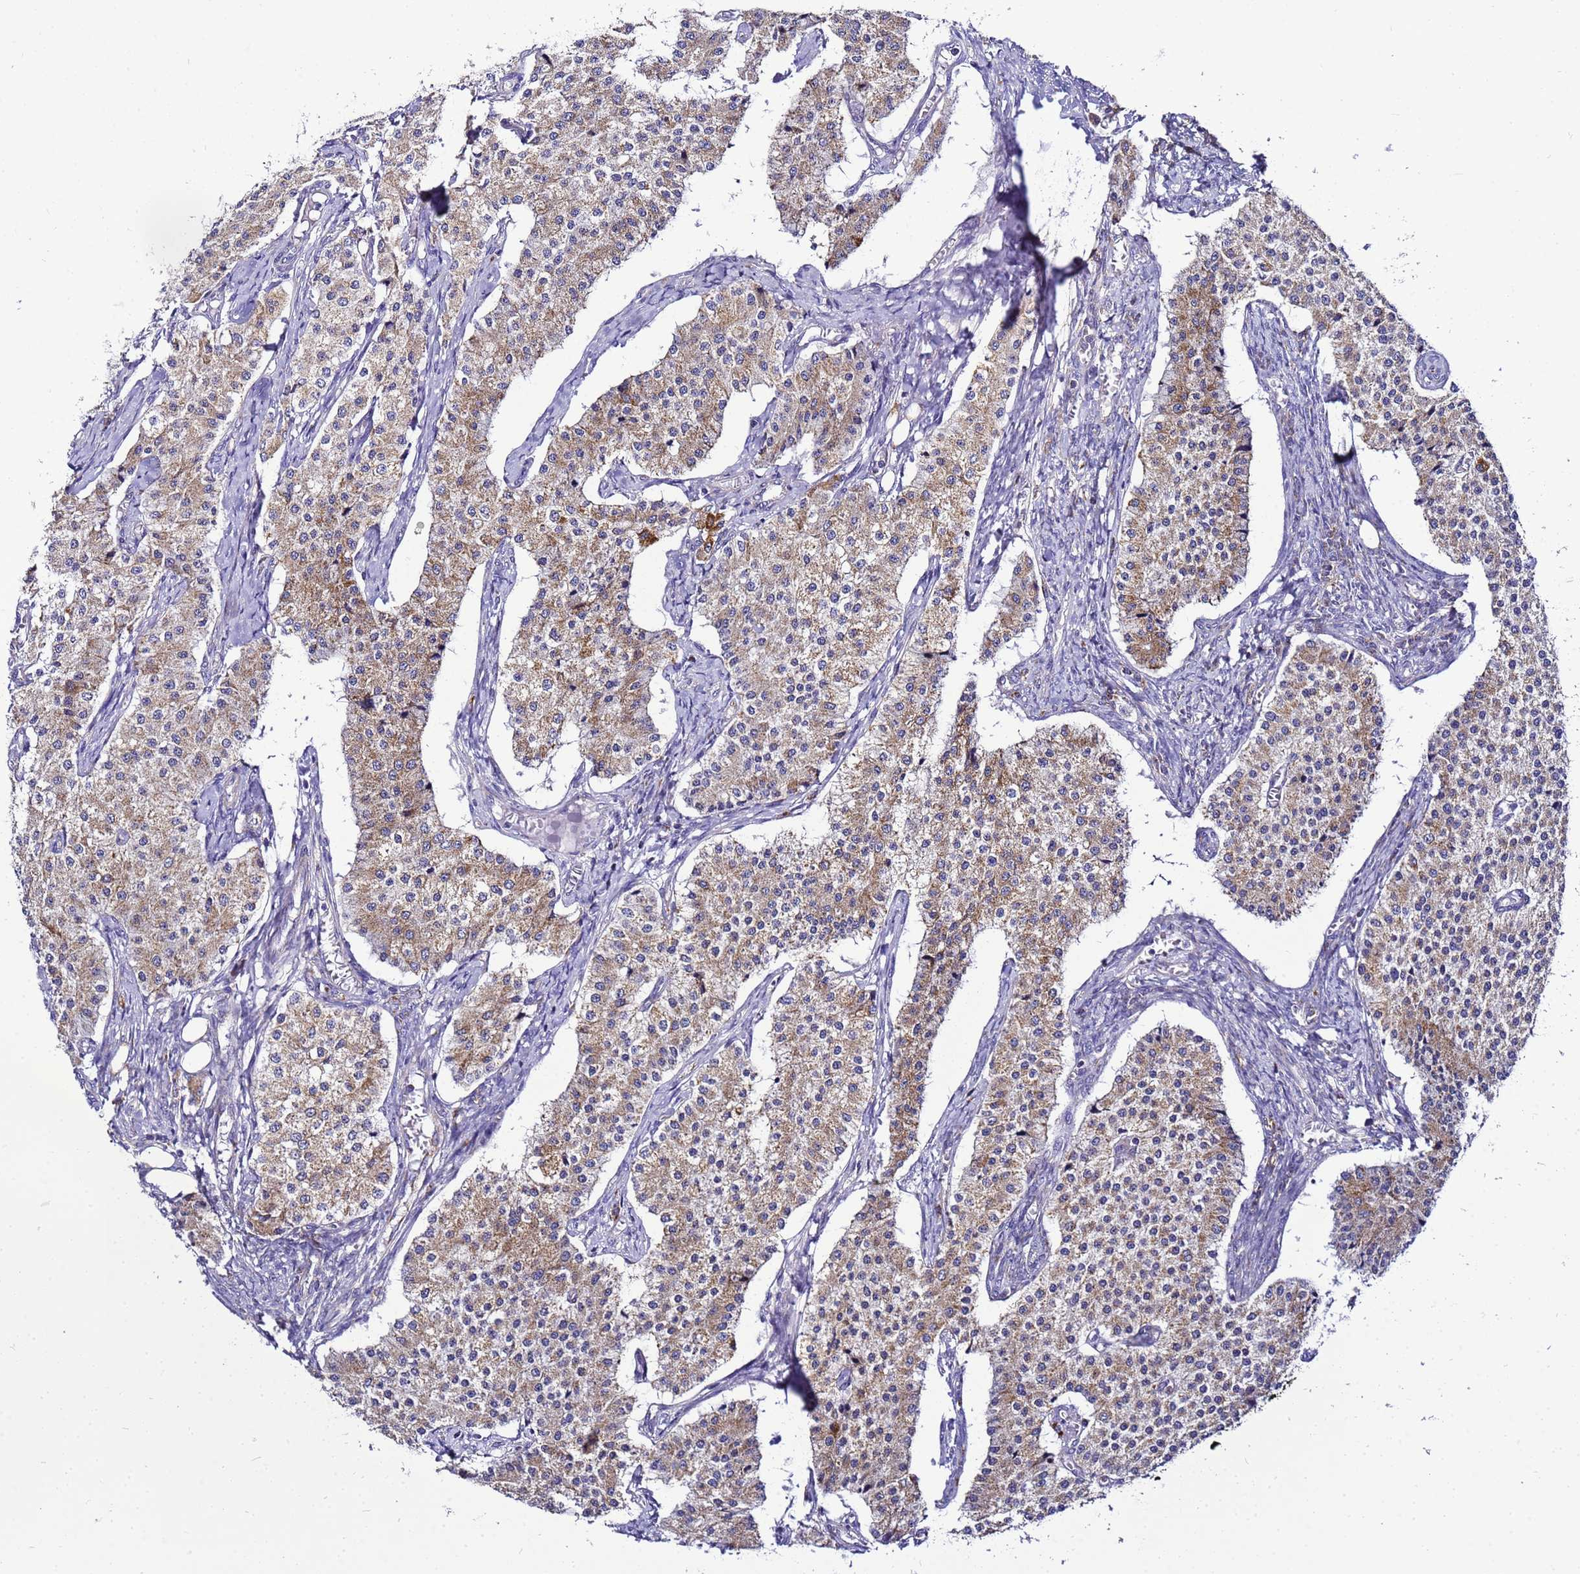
{"staining": {"intensity": "moderate", "quantity": ">75%", "location": "cytoplasmic/membranous"}, "tissue": "carcinoid", "cell_type": "Tumor cells", "image_type": "cancer", "snomed": [{"axis": "morphology", "description": "Carcinoid, malignant, NOS"}, {"axis": "topography", "description": "Colon"}], "caption": "An immunohistochemistry (IHC) photomicrograph of neoplastic tissue is shown. Protein staining in brown shows moderate cytoplasmic/membranous positivity in malignant carcinoid within tumor cells.", "gene": "HIGD2A", "patient": {"sex": "female", "age": 52}}